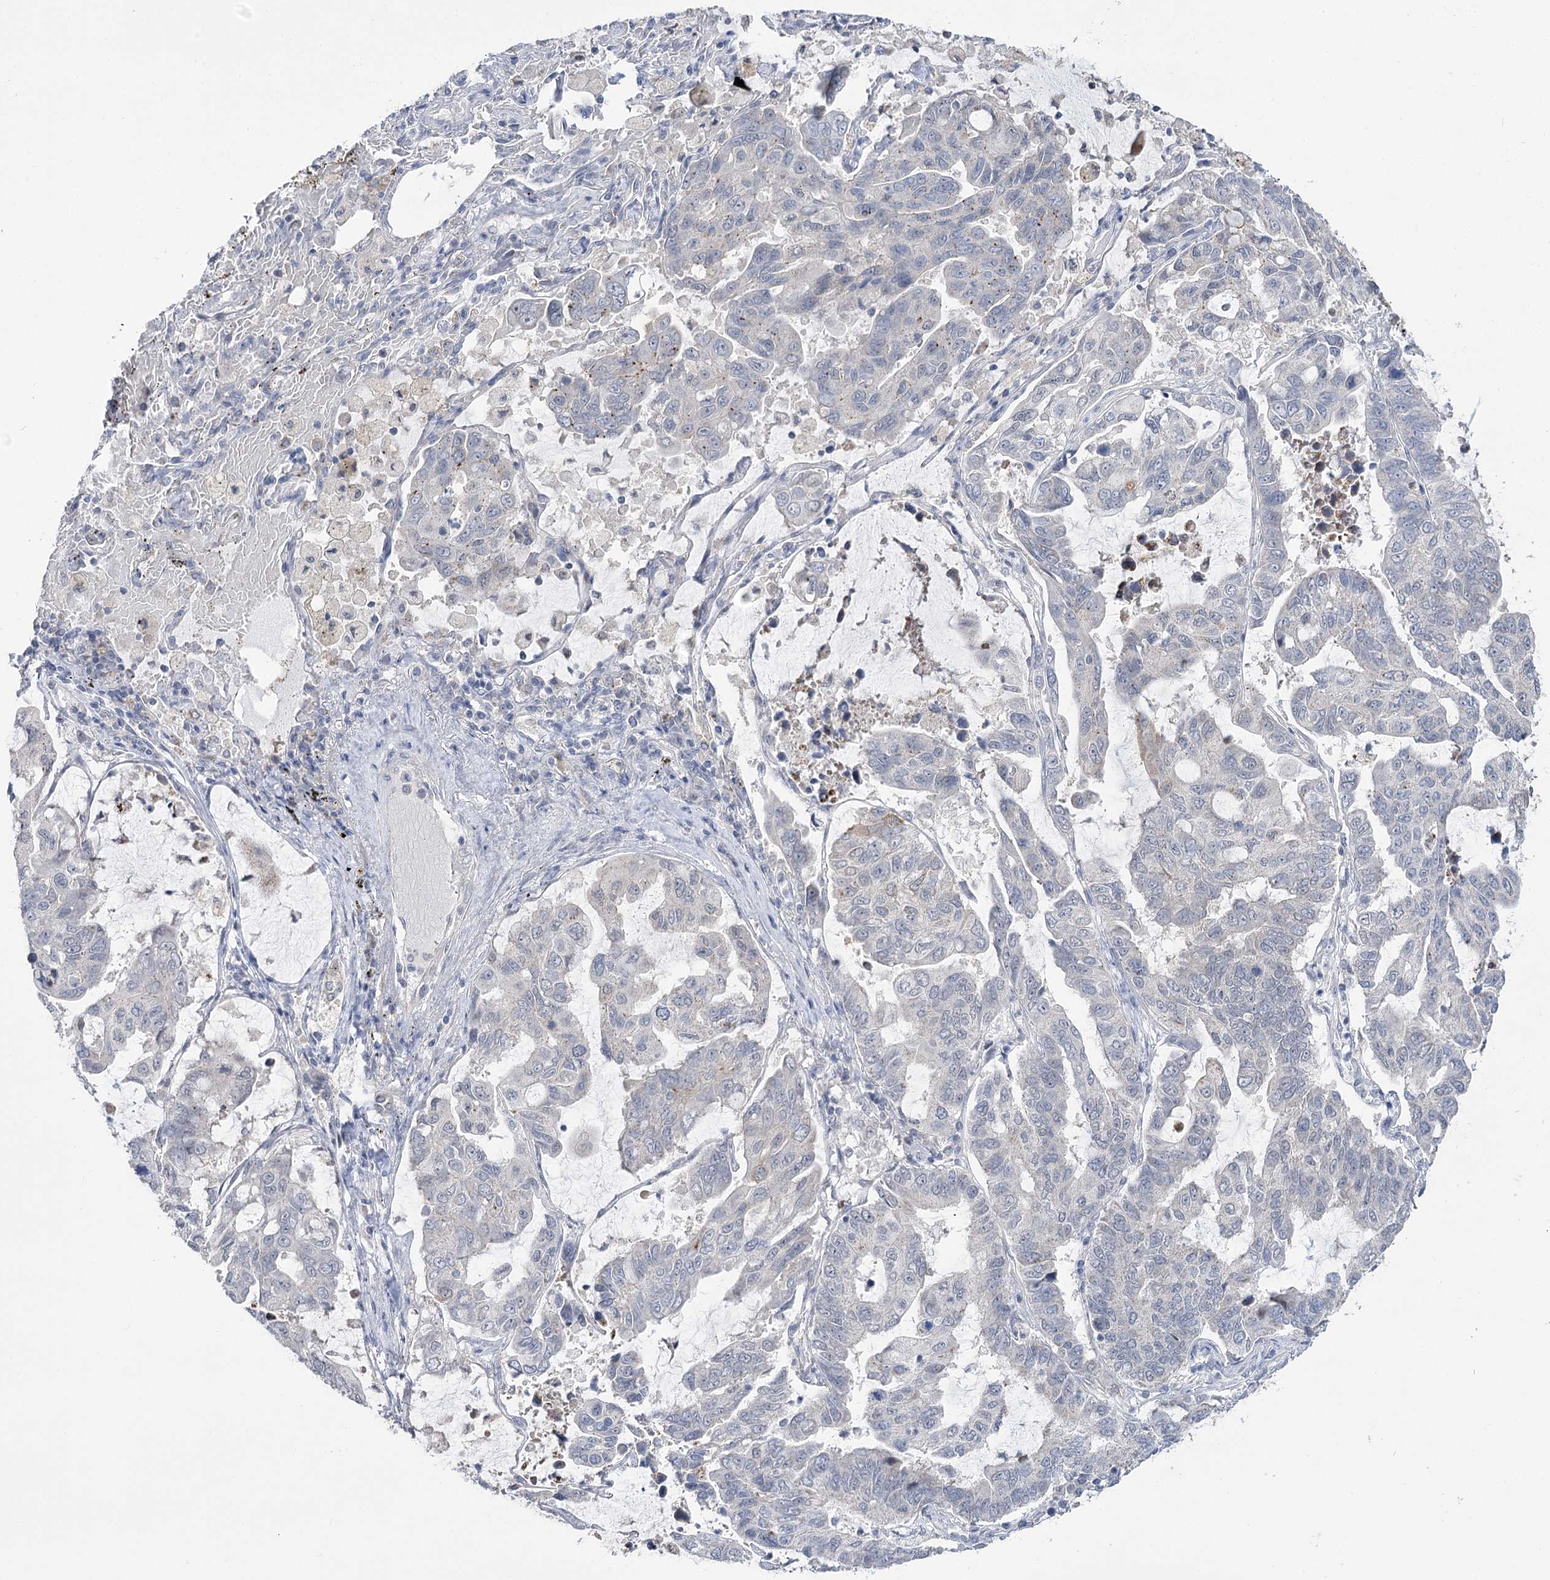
{"staining": {"intensity": "negative", "quantity": "none", "location": "none"}, "tissue": "lung cancer", "cell_type": "Tumor cells", "image_type": "cancer", "snomed": [{"axis": "morphology", "description": "Adenocarcinoma, NOS"}, {"axis": "topography", "description": "Lung"}], "caption": "This is an immunohistochemistry histopathology image of lung cancer. There is no positivity in tumor cells.", "gene": "PHYHIPL", "patient": {"sex": "male", "age": 64}}